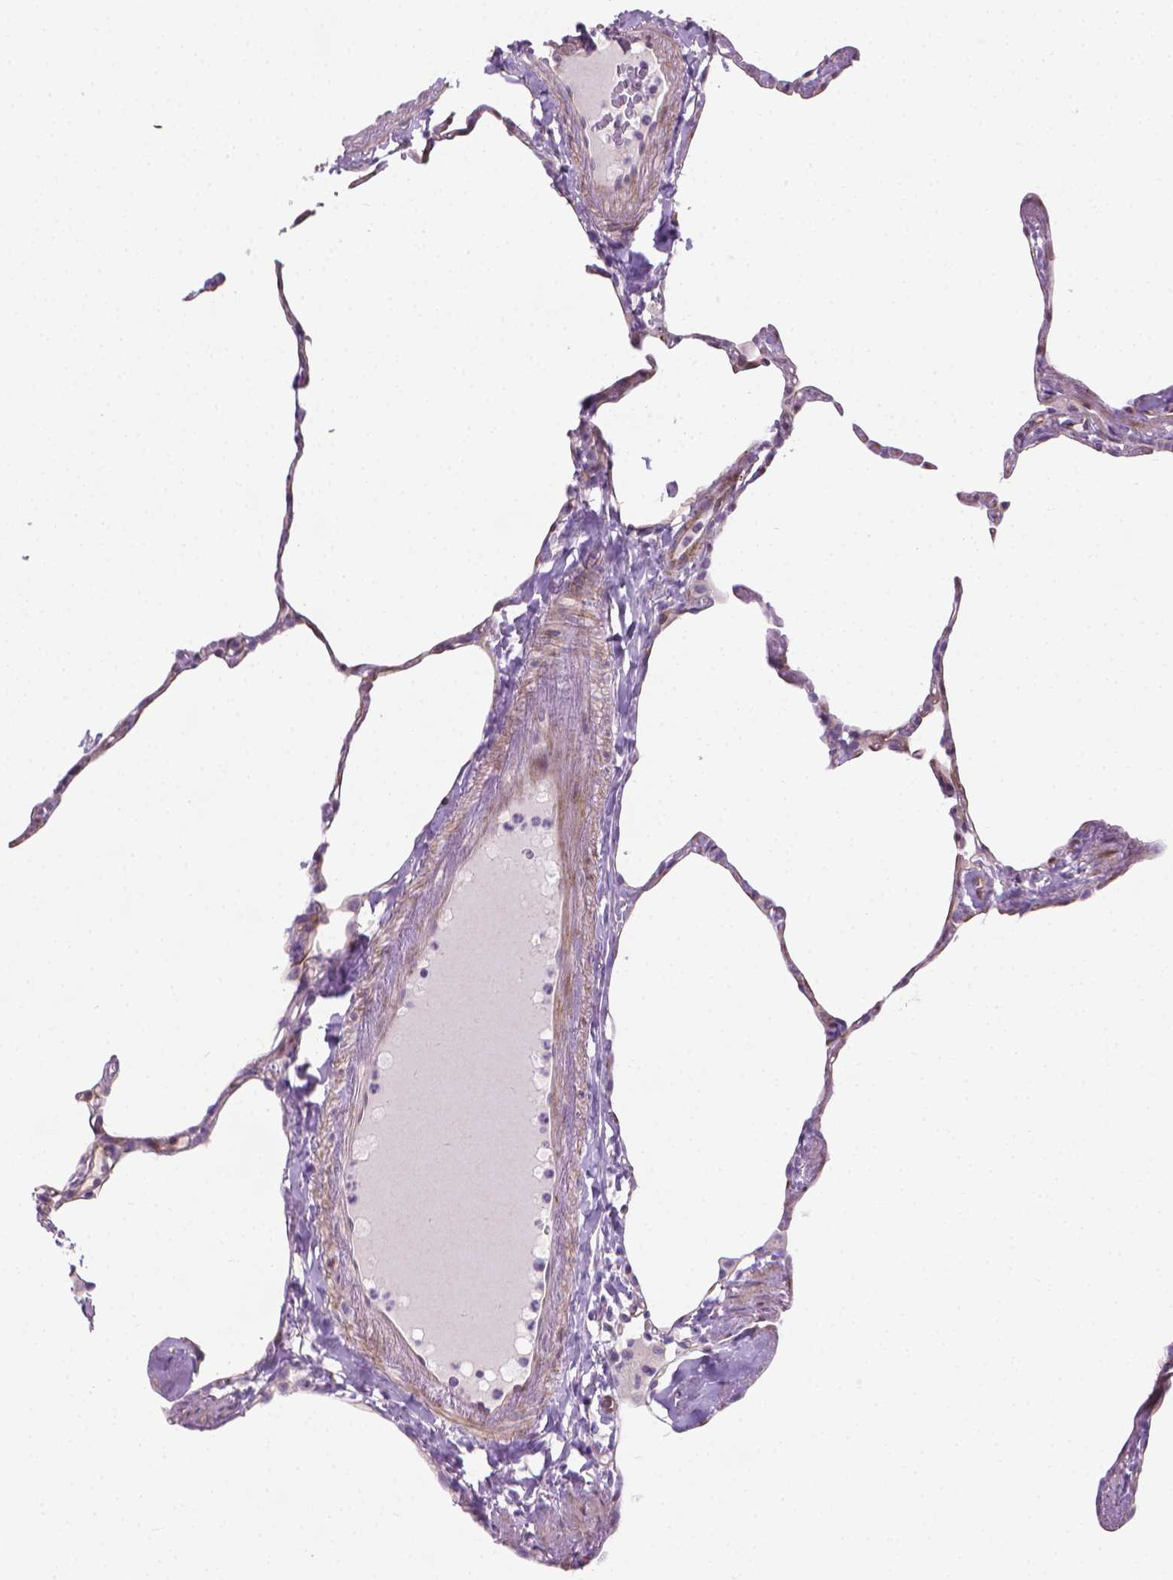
{"staining": {"intensity": "negative", "quantity": "none", "location": "none"}, "tissue": "lung", "cell_type": "Alveolar cells", "image_type": "normal", "snomed": [{"axis": "morphology", "description": "Normal tissue, NOS"}, {"axis": "topography", "description": "Lung"}], "caption": "Immunohistochemistry (IHC) histopathology image of unremarkable lung: lung stained with DAB (3,3'-diaminobenzidine) displays no significant protein staining in alveolar cells.", "gene": "GSDMA", "patient": {"sex": "male", "age": 65}}